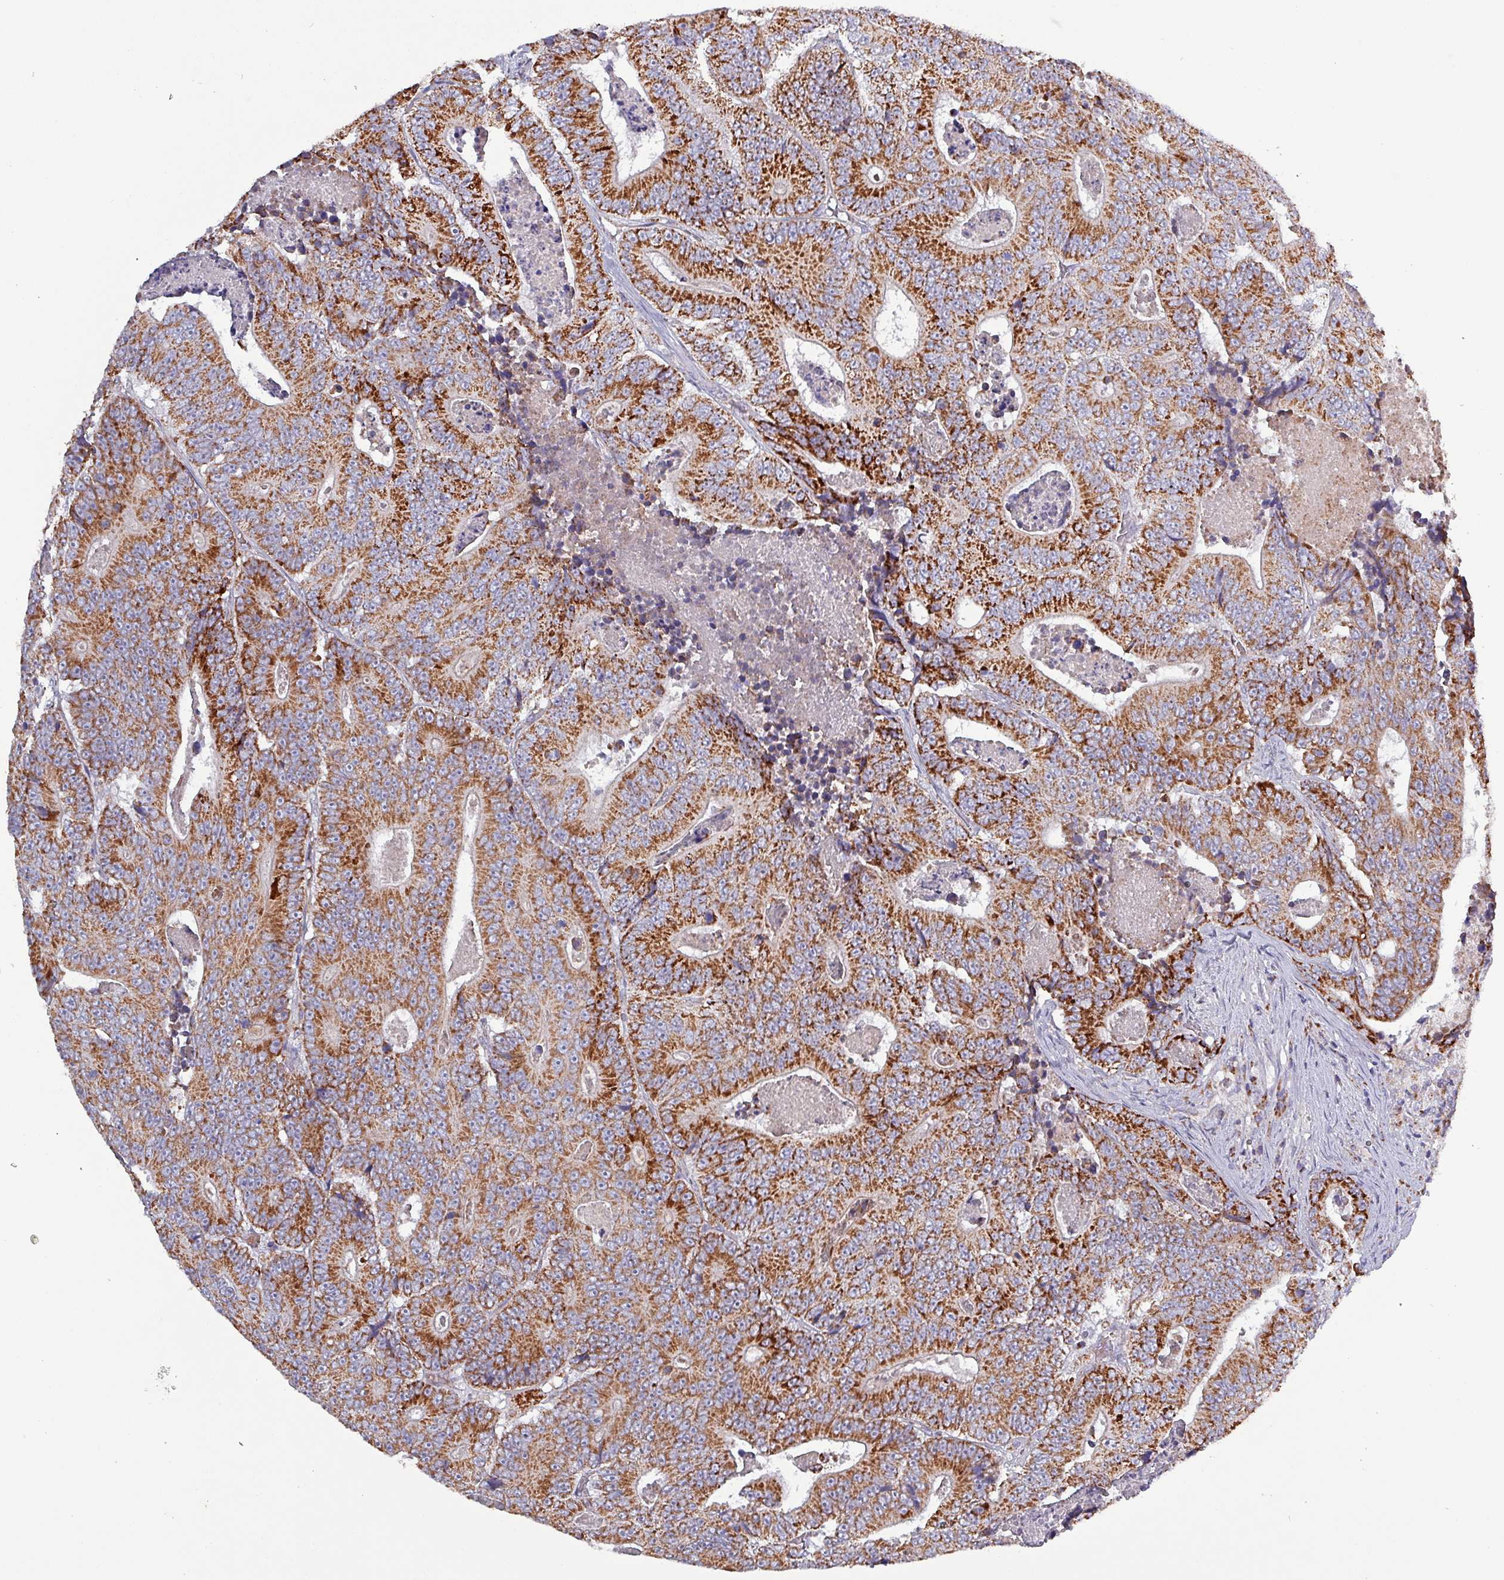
{"staining": {"intensity": "strong", "quantity": ">75%", "location": "cytoplasmic/membranous"}, "tissue": "colorectal cancer", "cell_type": "Tumor cells", "image_type": "cancer", "snomed": [{"axis": "morphology", "description": "Adenocarcinoma, NOS"}, {"axis": "topography", "description": "Colon"}], "caption": "Adenocarcinoma (colorectal) was stained to show a protein in brown. There is high levels of strong cytoplasmic/membranous expression in about >75% of tumor cells. (DAB = brown stain, brightfield microscopy at high magnification).", "gene": "ZNF322", "patient": {"sex": "male", "age": 83}}